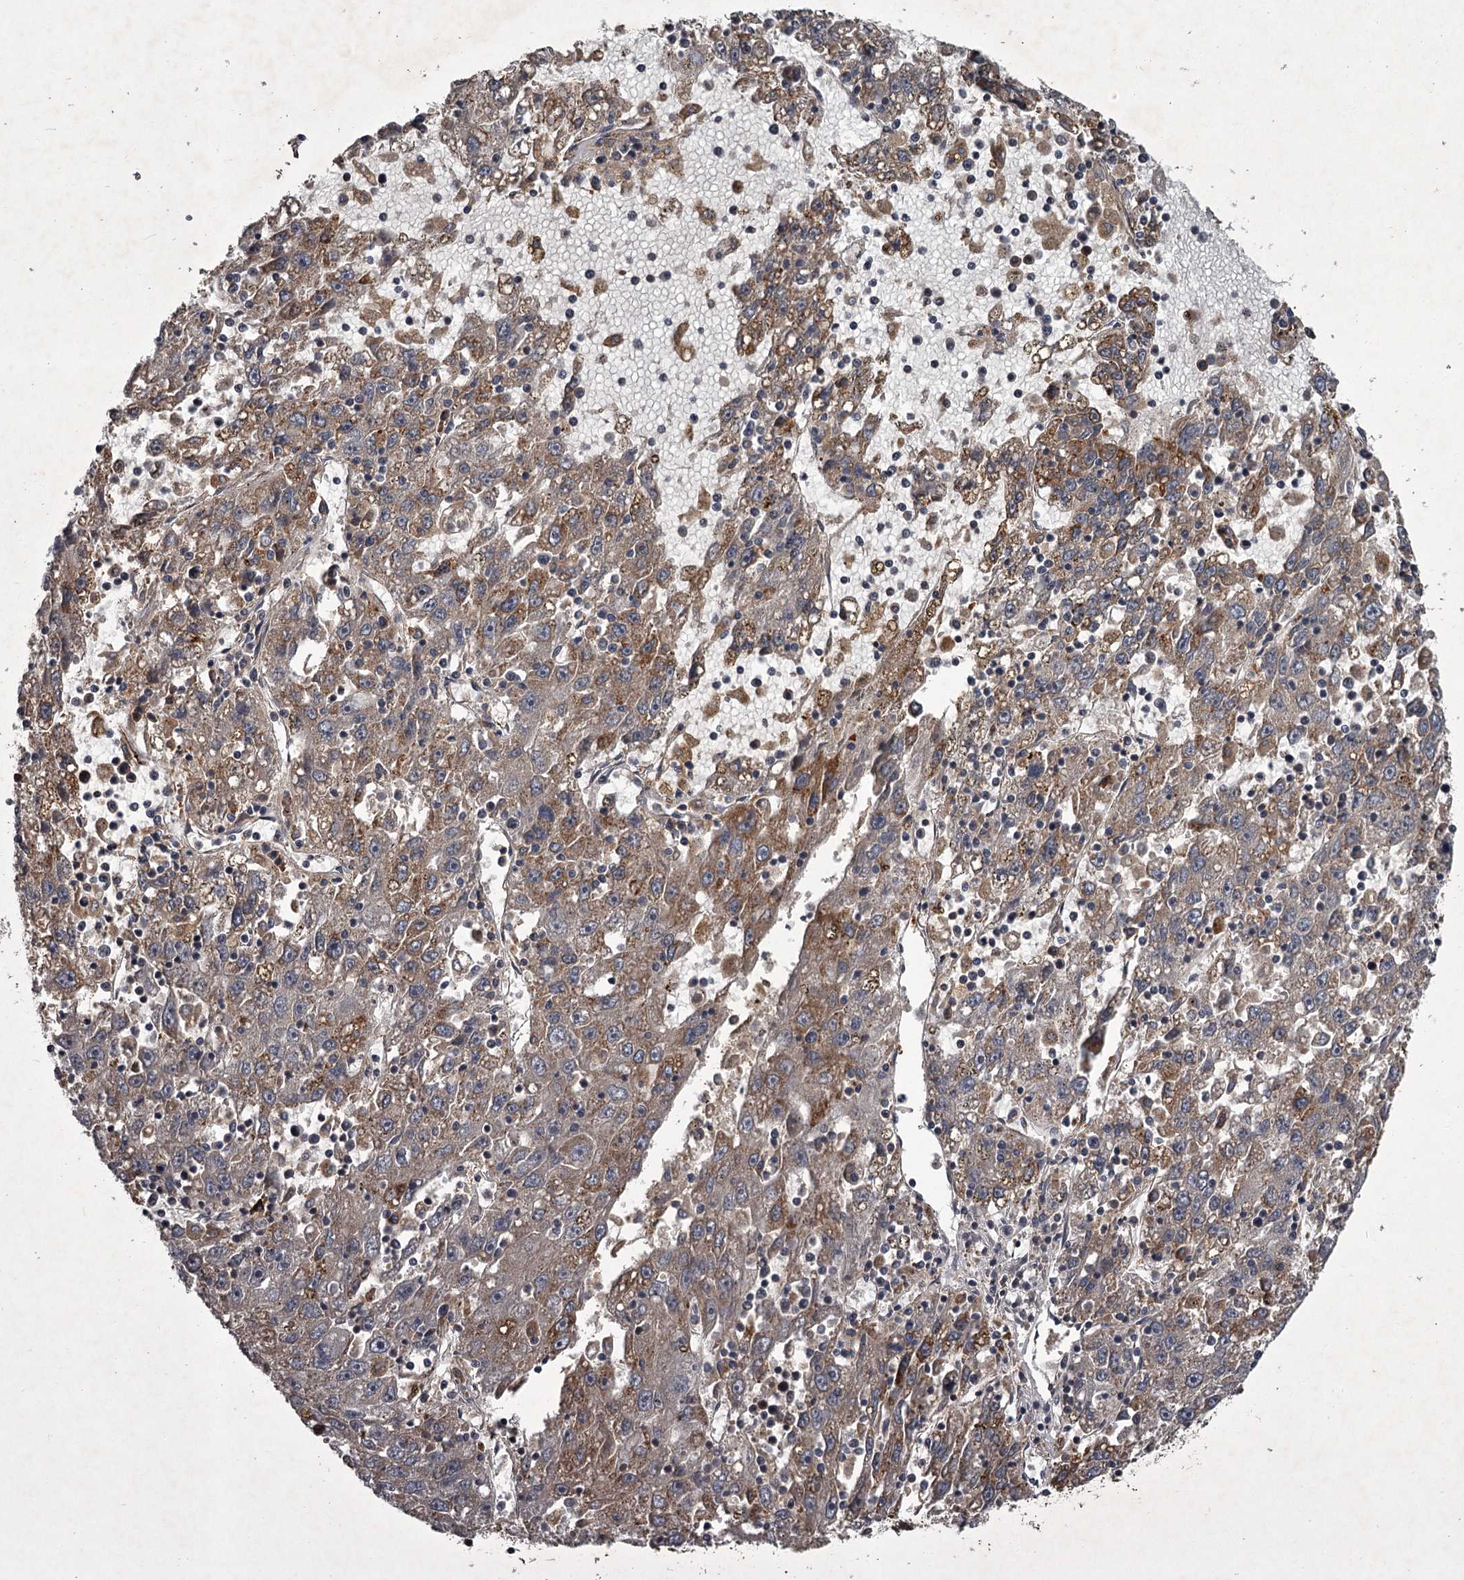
{"staining": {"intensity": "moderate", "quantity": "<25%", "location": "cytoplasmic/membranous"}, "tissue": "liver cancer", "cell_type": "Tumor cells", "image_type": "cancer", "snomed": [{"axis": "morphology", "description": "Carcinoma, Hepatocellular, NOS"}, {"axis": "topography", "description": "Liver"}], "caption": "Liver cancer stained with immunohistochemistry (IHC) shows moderate cytoplasmic/membranous staining in approximately <25% of tumor cells.", "gene": "UNC93B1", "patient": {"sex": "male", "age": 49}}